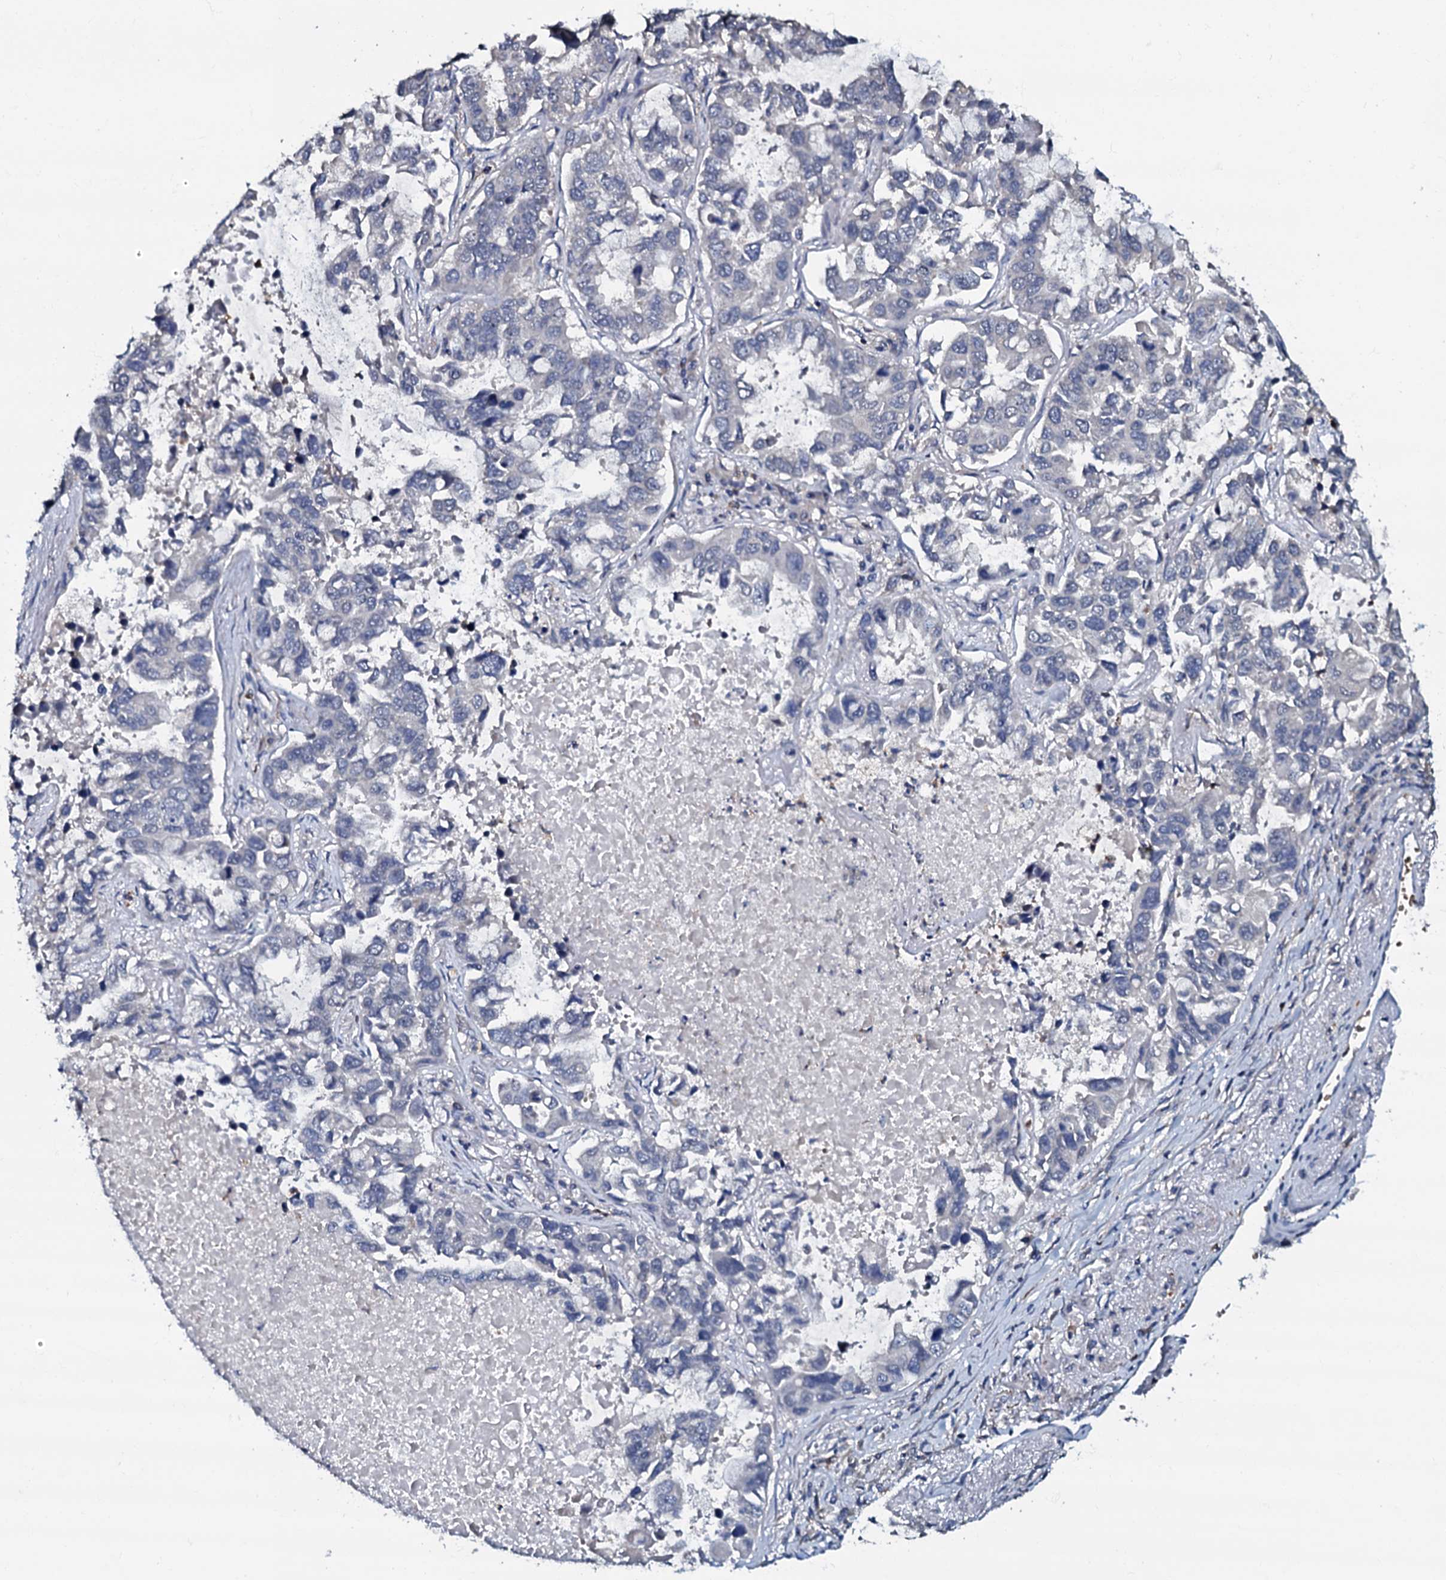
{"staining": {"intensity": "negative", "quantity": "none", "location": "none"}, "tissue": "lung cancer", "cell_type": "Tumor cells", "image_type": "cancer", "snomed": [{"axis": "morphology", "description": "Adenocarcinoma, NOS"}, {"axis": "topography", "description": "Lung"}], "caption": "High magnification brightfield microscopy of lung cancer stained with DAB (brown) and counterstained with hematoxylin (blue): tumor cells show no significant positivity.", "gene": "CPNE2", "patient": {"sex": "male", "age": 64}}